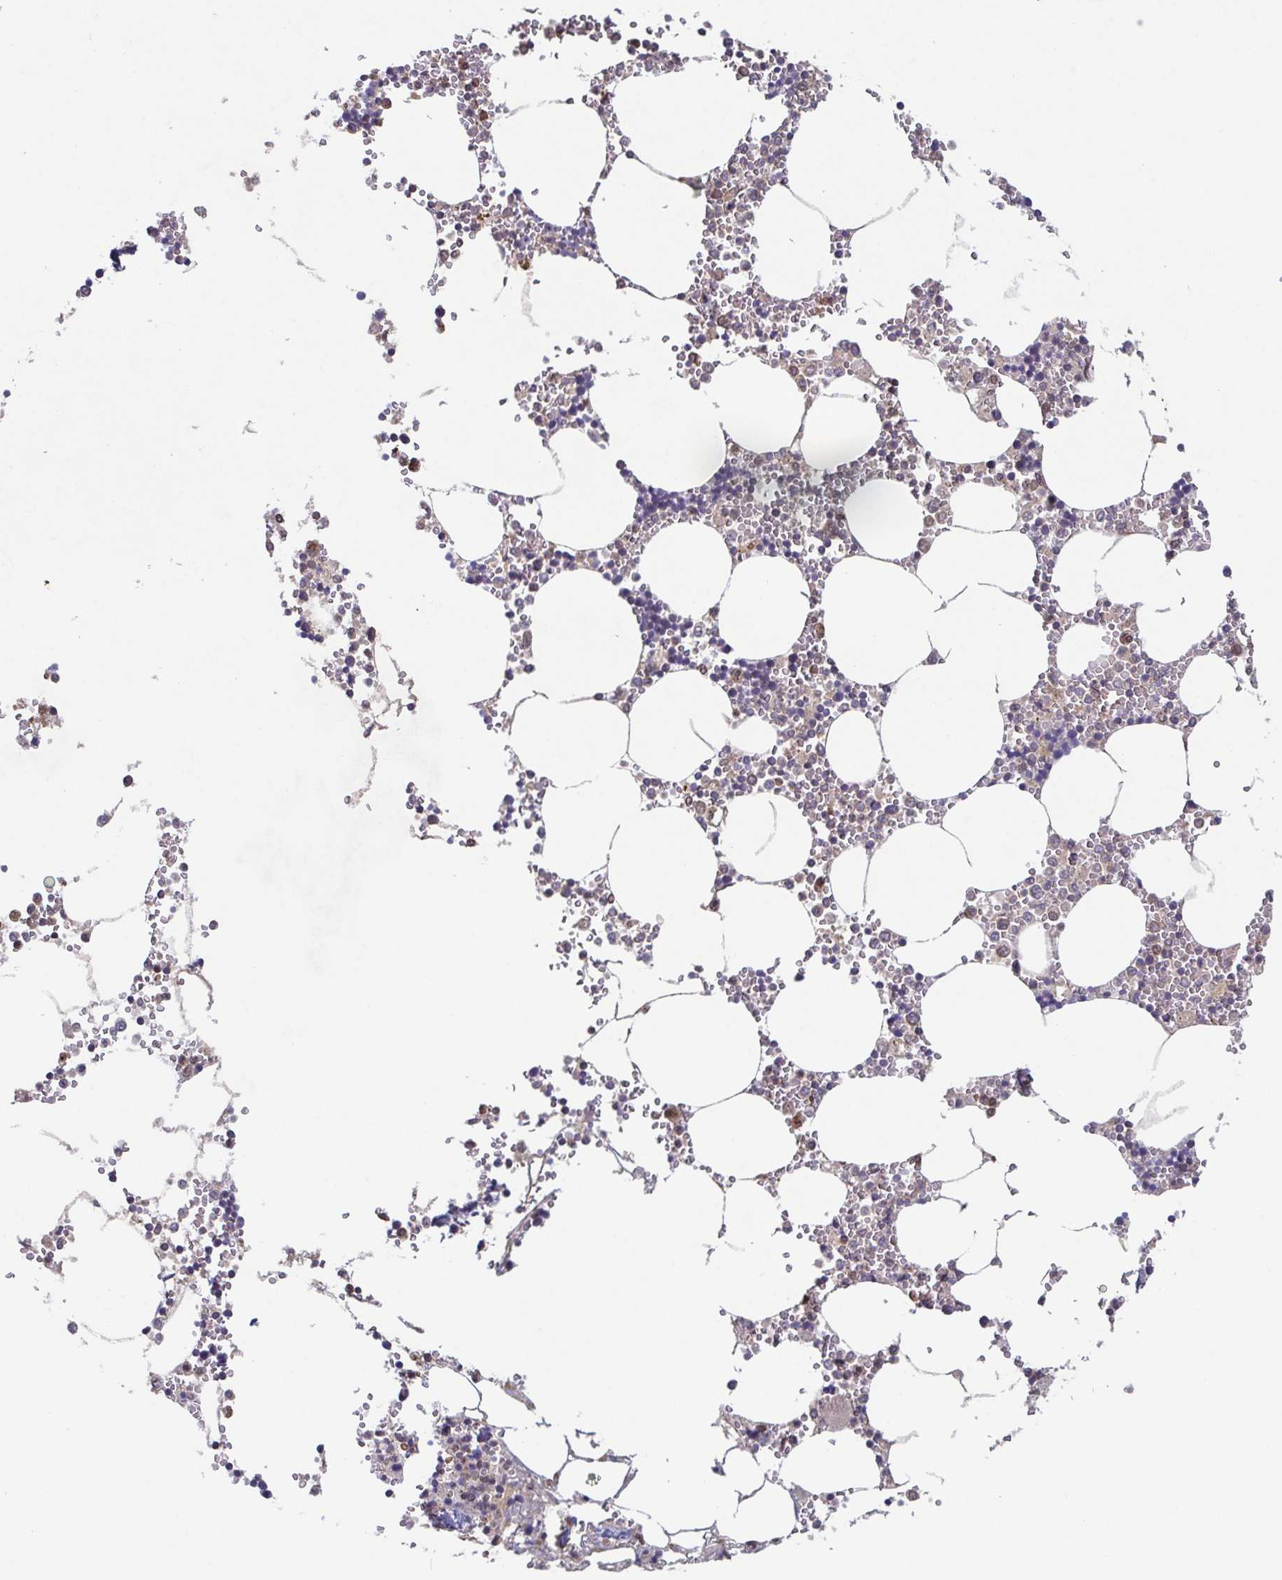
{"staining": {"intensity": "moderate", "quantity": "<25%", "location": "cytoplasmic/membranous"}, "tissue": "bone marrow", "cell_type": "Hematopoietic cells", "image_type": "normal", "snomed": [{"axis": "morphology", "description": "Normal tissue, NOS"}, {"axis": "topography", "description": "Bone marrow"}], "caption": "Bone marrow stained with DAB (3,3'-diaminobenzidine) immunohistochemistry reveals low levels of moderate cytoplasmic/membranous staining in approximately <25% of hematopoietic cells. (Brightfield microscopy of DAB IHC at high magnification).", "gene": "COPB1", "patient": {"sex": "male", "age": 54}}